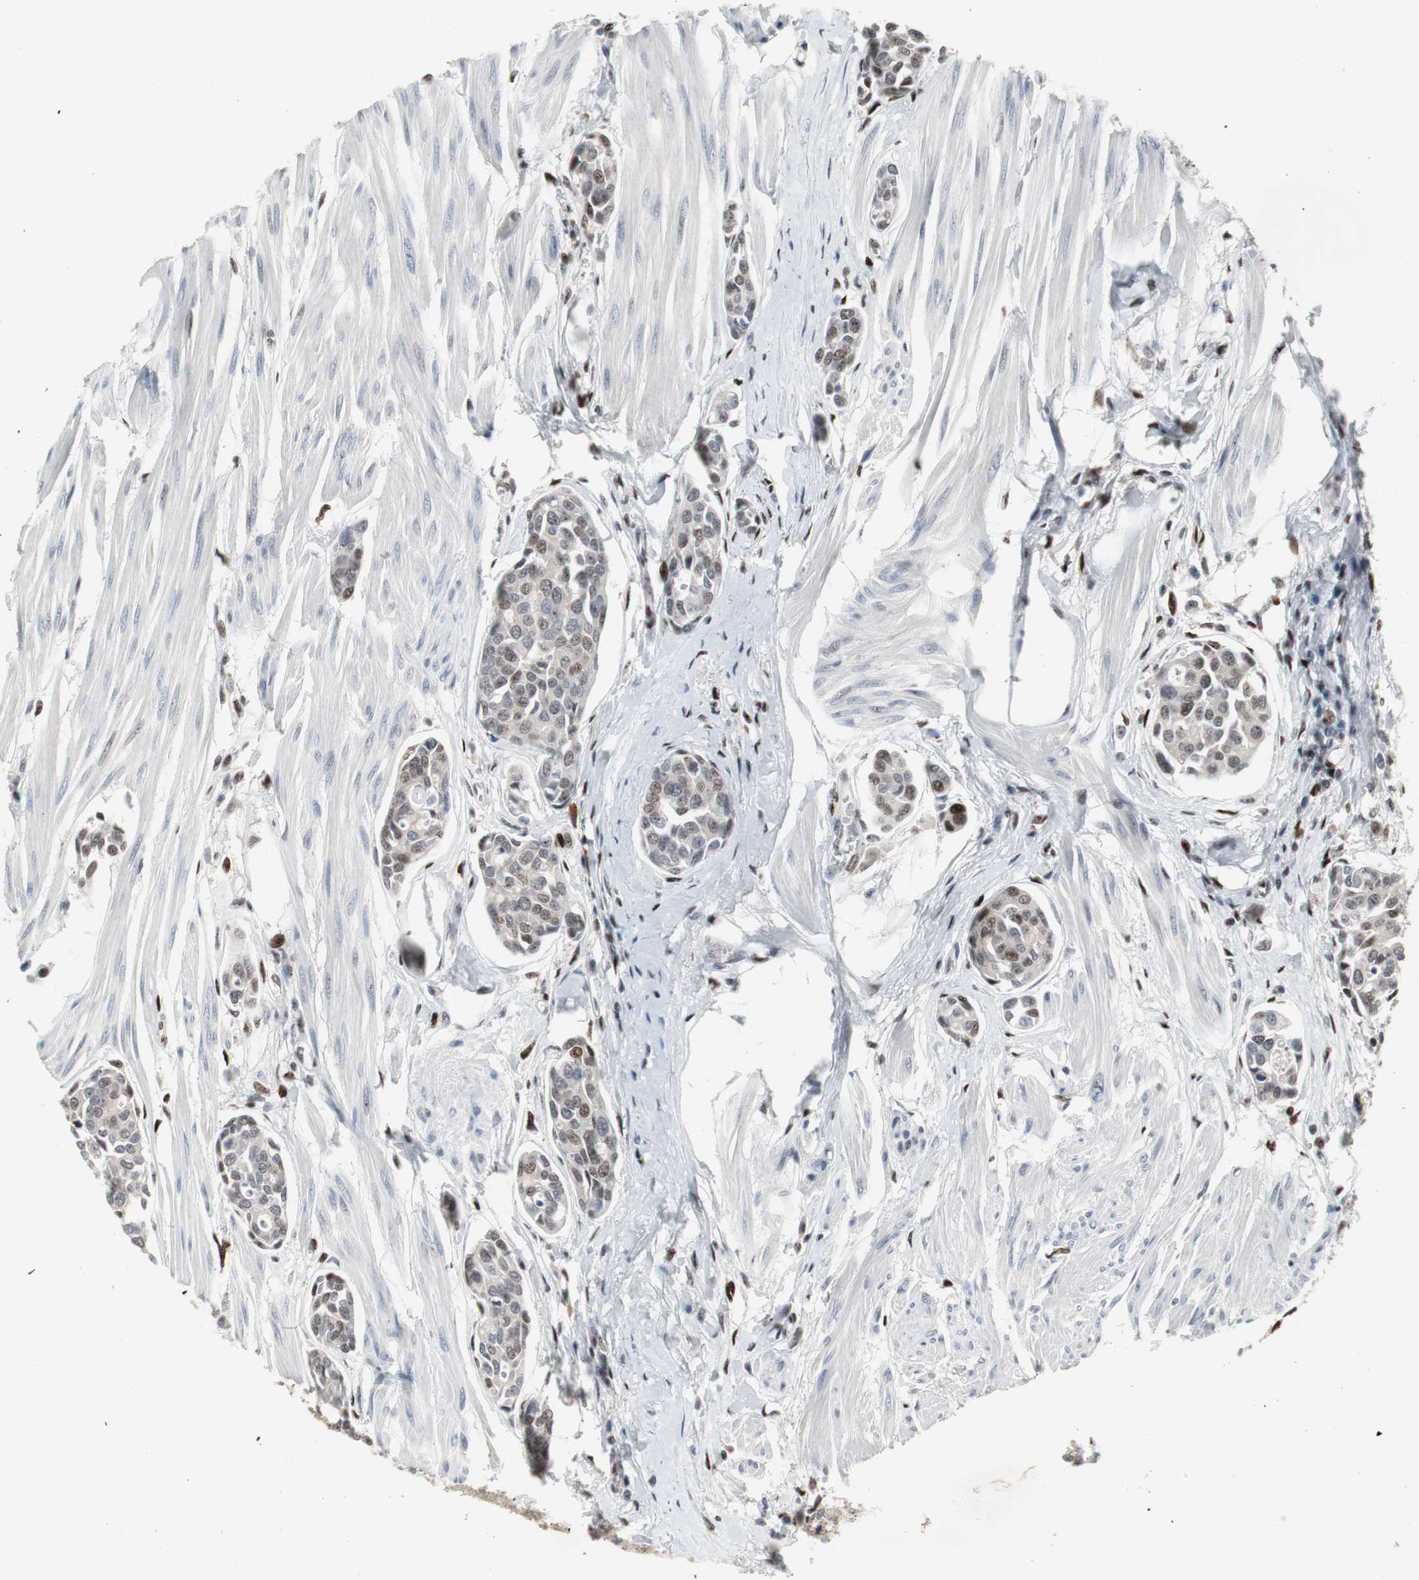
{"staining": {"intensity": "weak", "quantity": "25%-75%", "location": "nuclear"}, "tissue": "urothelial cancer", "cell_type": "Tumor cells", "image_type": "cancer", "snomed": [{"axis": "morphology", "description": "Urothelial carcinoma, High grade"}, {"axis": "topography", "description": "Urinary bladder"}], "caption": "A brown stain shows weak nuclear staining of a protein in urothelial carcinoma (high-grade) tumor cells. The staining is performed using DAB brown chromogen to label protein expression. The nuclei are counter-stained blue using hematoxylin.", "gene": "GRK2", "patient": {"sex": "male", "age": 78}}